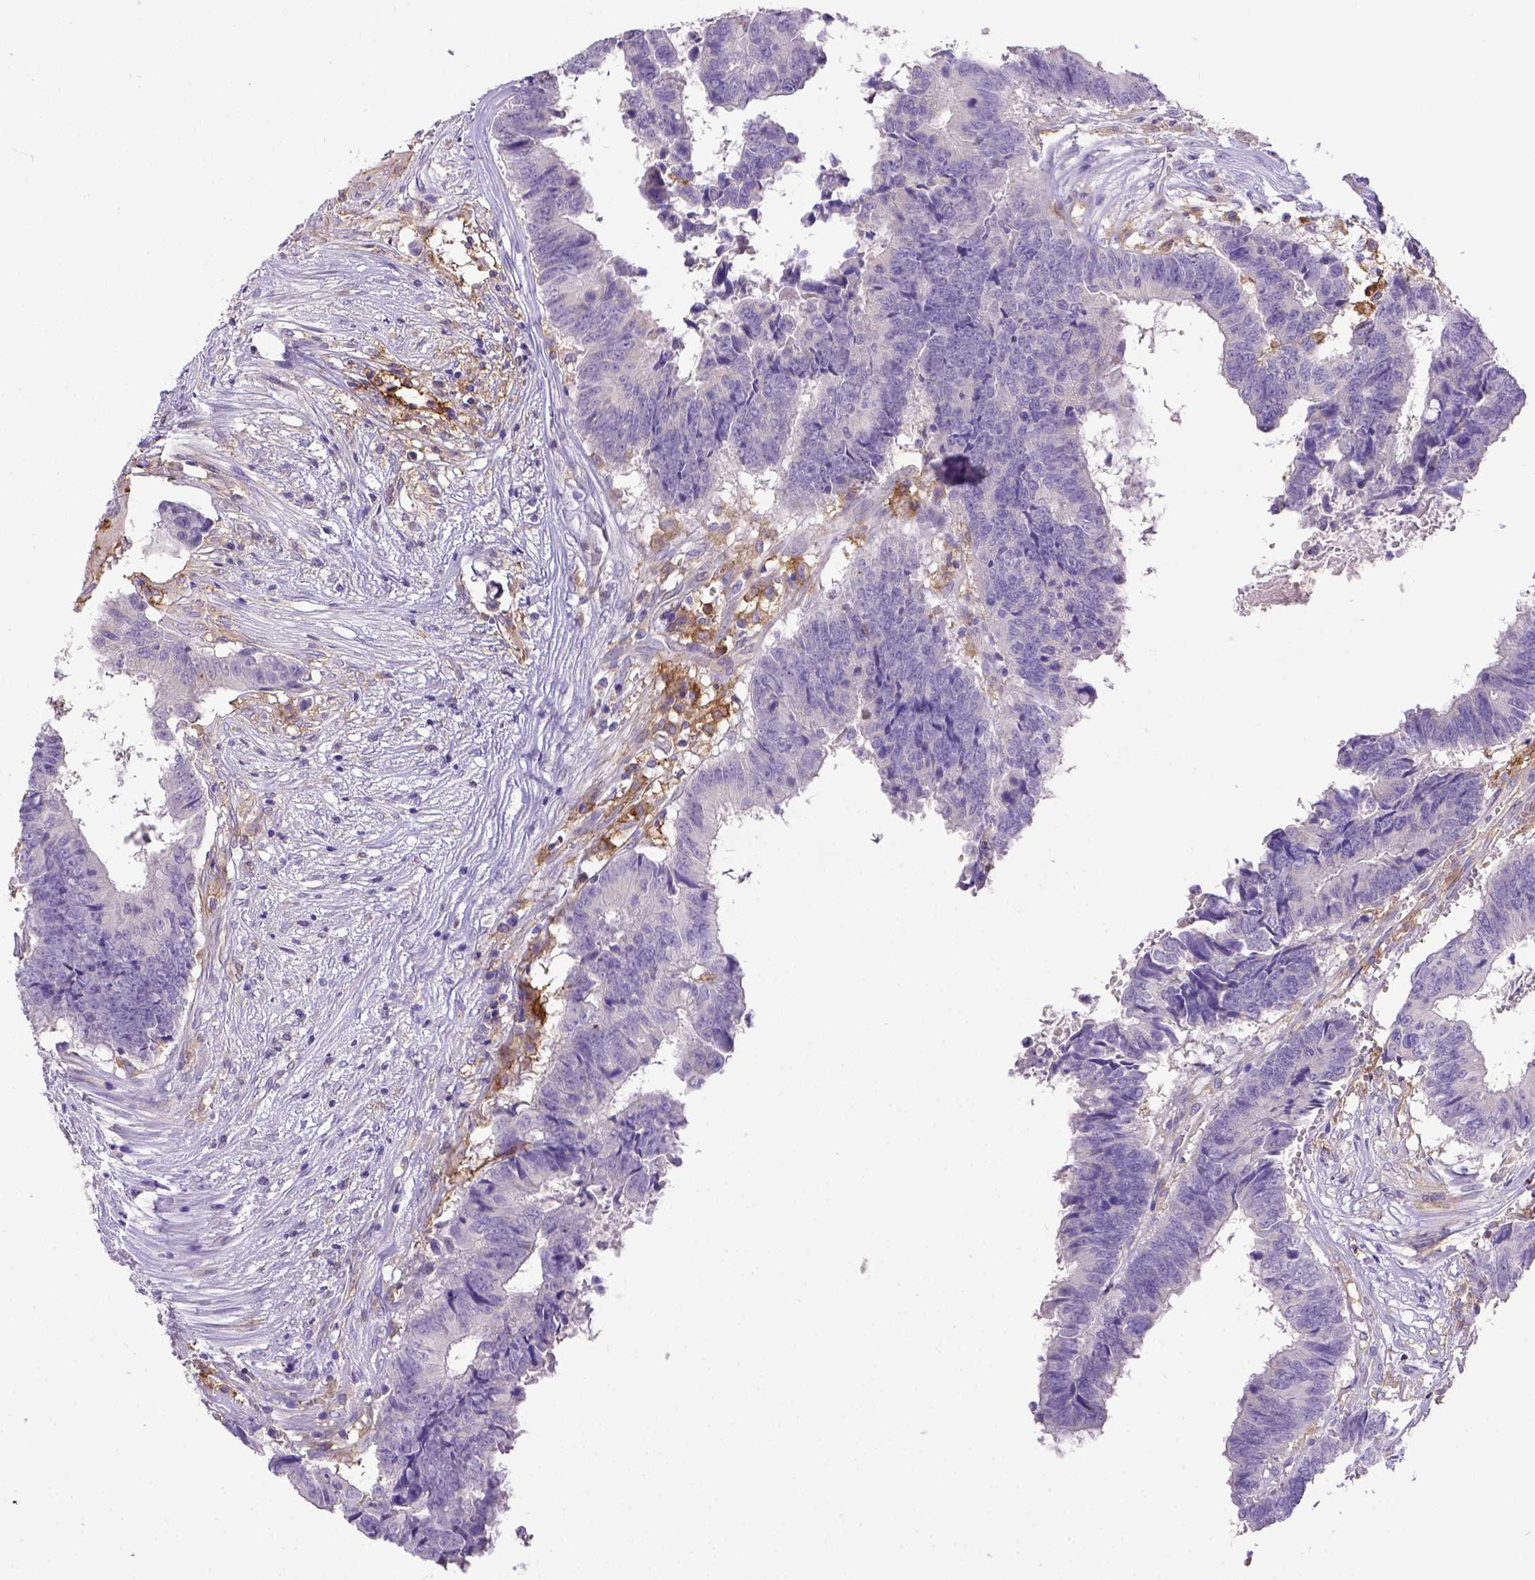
{"staining": {"intensity": "negative", "quantity": "none", "location": "none"}, "tissue": "colorectal cancer", "cell_type": "Tumor cells", "image_type": "cancer", "snomed": [{"axis": "morphology", "description": "Adenocarcinoma, NOS"}, {"axis": "topography", "description": "Colon"}], "caption": "Human colorectal adenocarcinoma stained for a protein using IHC shows no staining in tumor cells.", "gene": "CD40", "patient": {"sex": "female", "age": 82}}